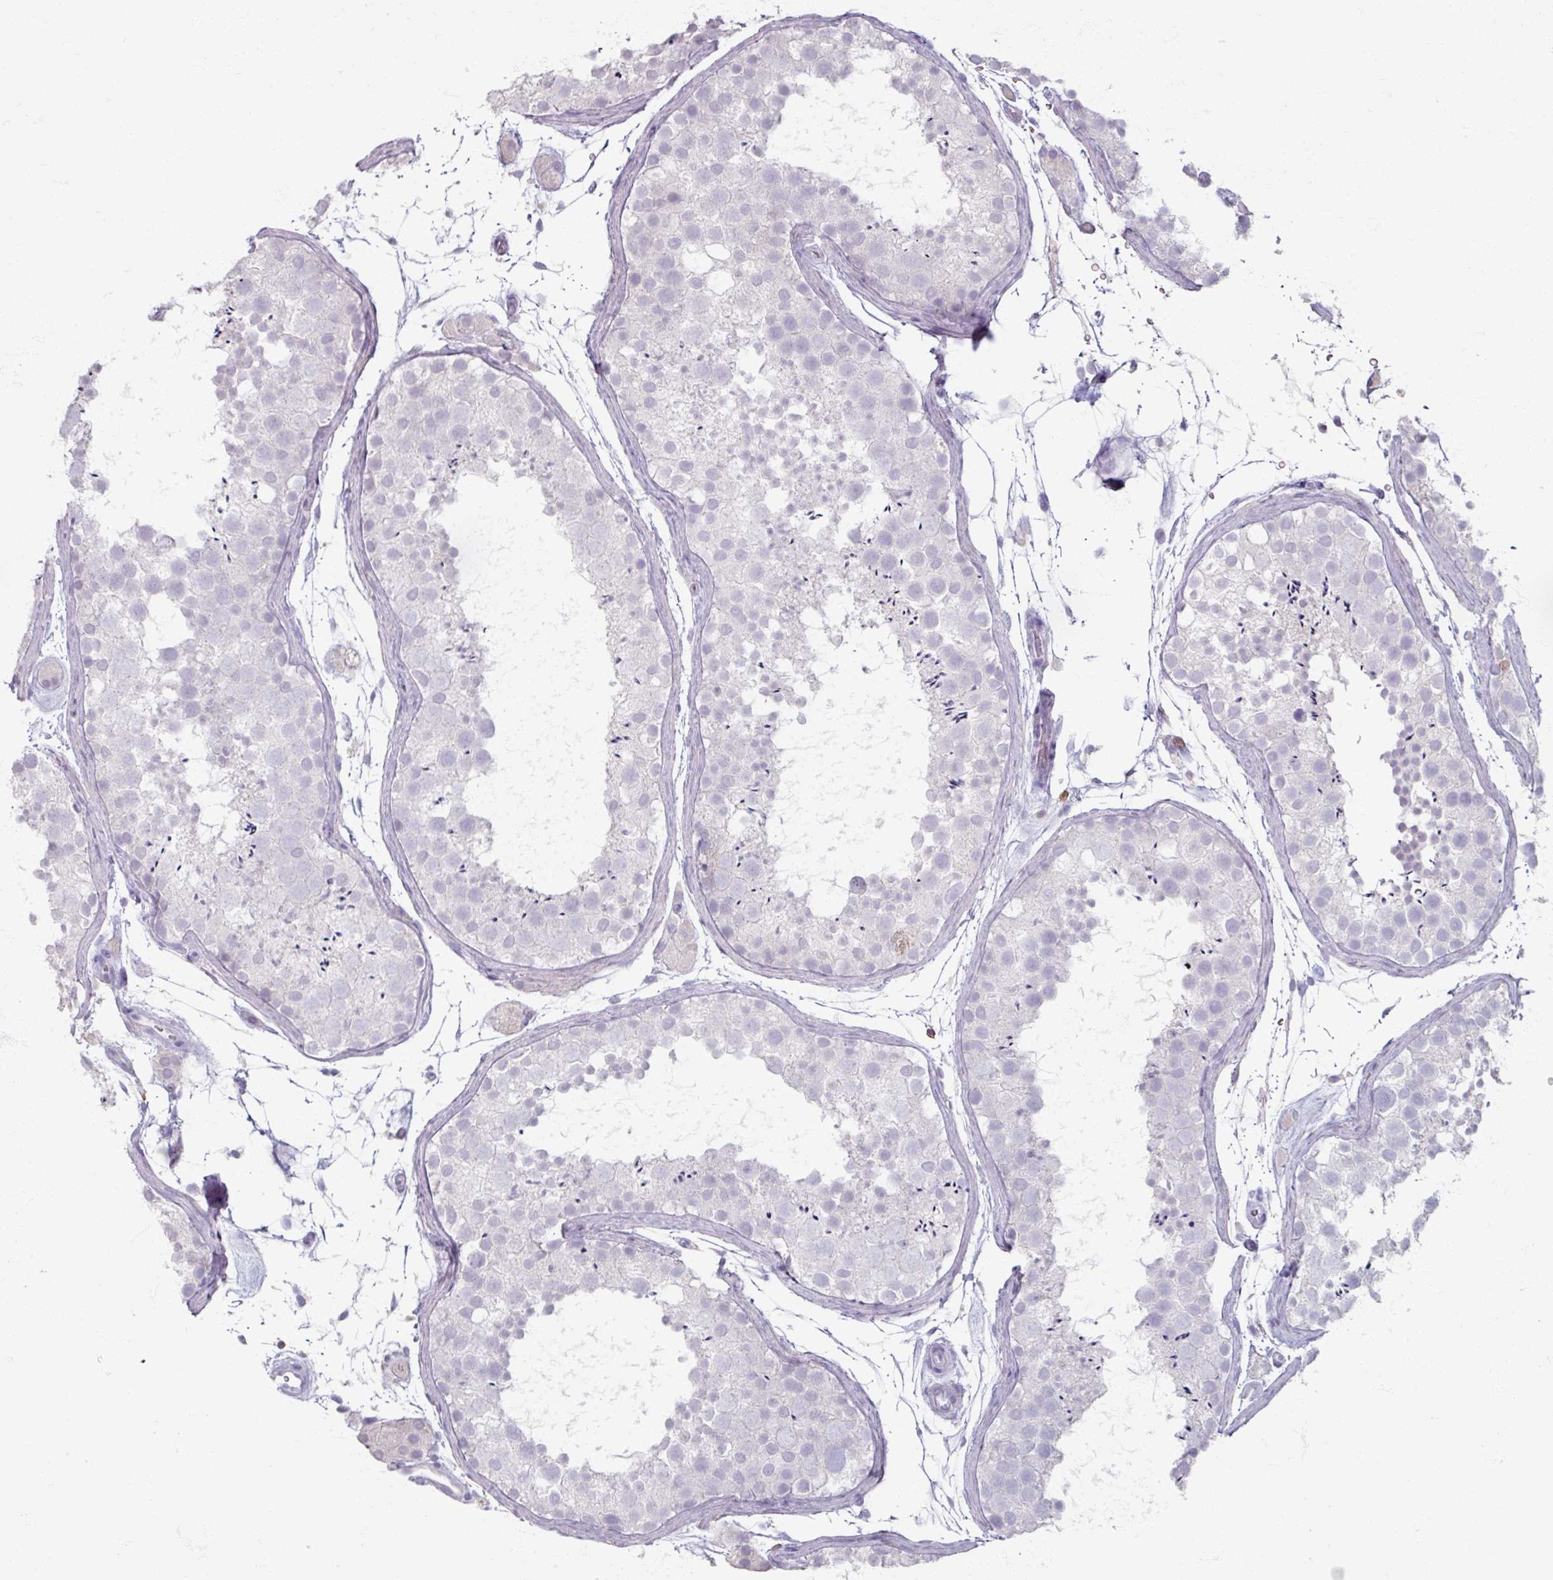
{"staining": {"intensity": "negative", "quantity": "none", "location": "none"}, "tissue": "testis", "cell_type": "Cells in seminiferous ducts", "image_type": "normal", "snomed": [{"axis": "morphology", "description": "Normal tissue, NOS"}, {"axis": "topography", "description": "Testis"}], "caption": "Cells in seminiferous ducts are negative for protein expression in normal human testis. (Immunohistochemistry (ihc), brightfield microscopy, high magnification).", "gene": "PTPRC", "patient": {"sex": "male", "age": 41}}